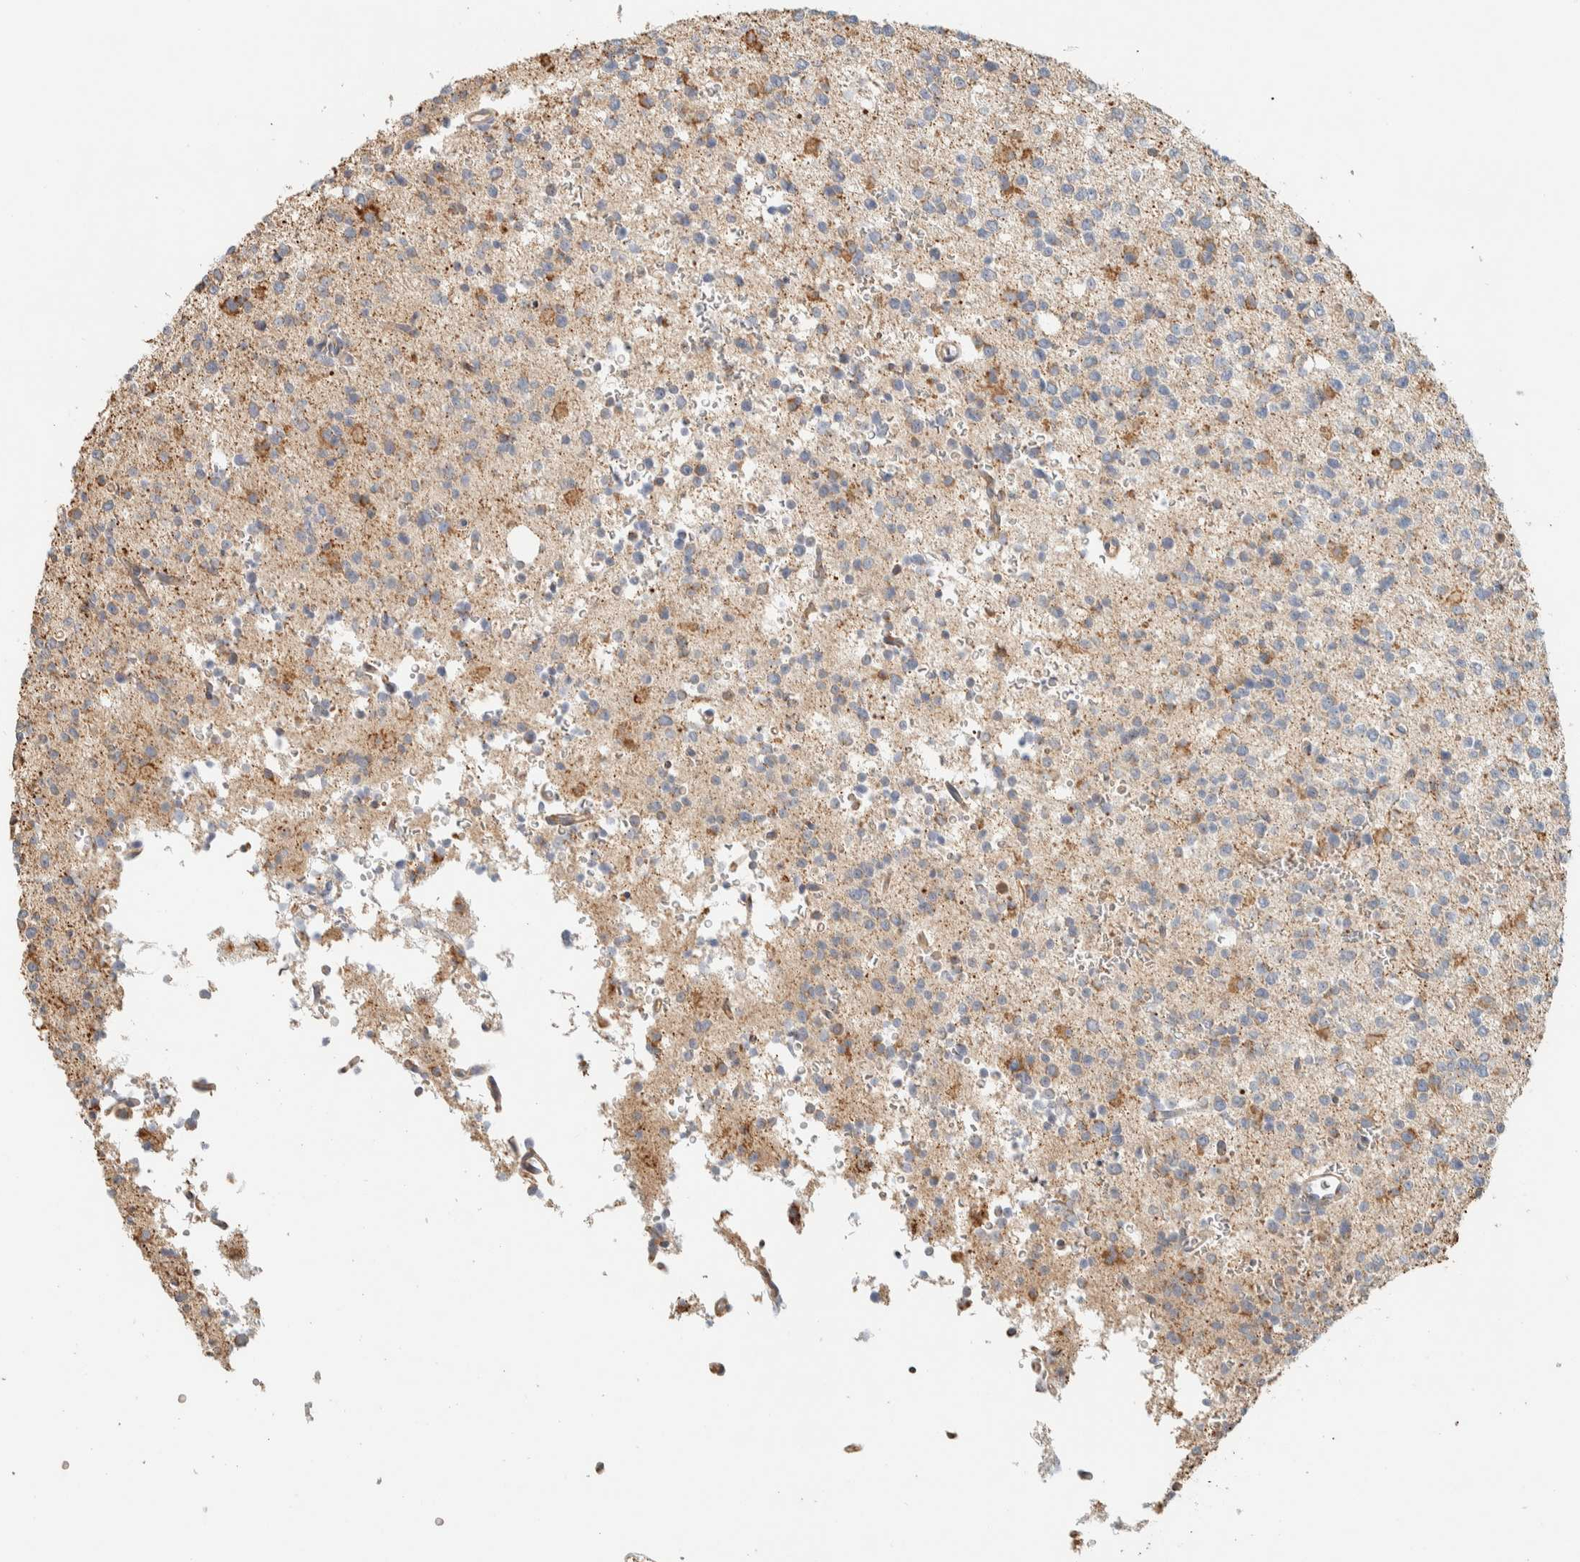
{"staining": {"intensity": "negative", "quantity": "none", "location": "none"}, "tissue": "glioma", "cell_type": "Tumor cells", "image_type": "cancer", "snomed": [{"axis": "morphology", "description": "Glioma, malignant, High grade"}, {"axis": "topography", "description": "Brain"}], "caption": "The micrograph demonstrates no significant positivity in tumor cells of glioma.", "gene": "RAB11FIP1", "patient": {"sex": "female", "age": 62}}